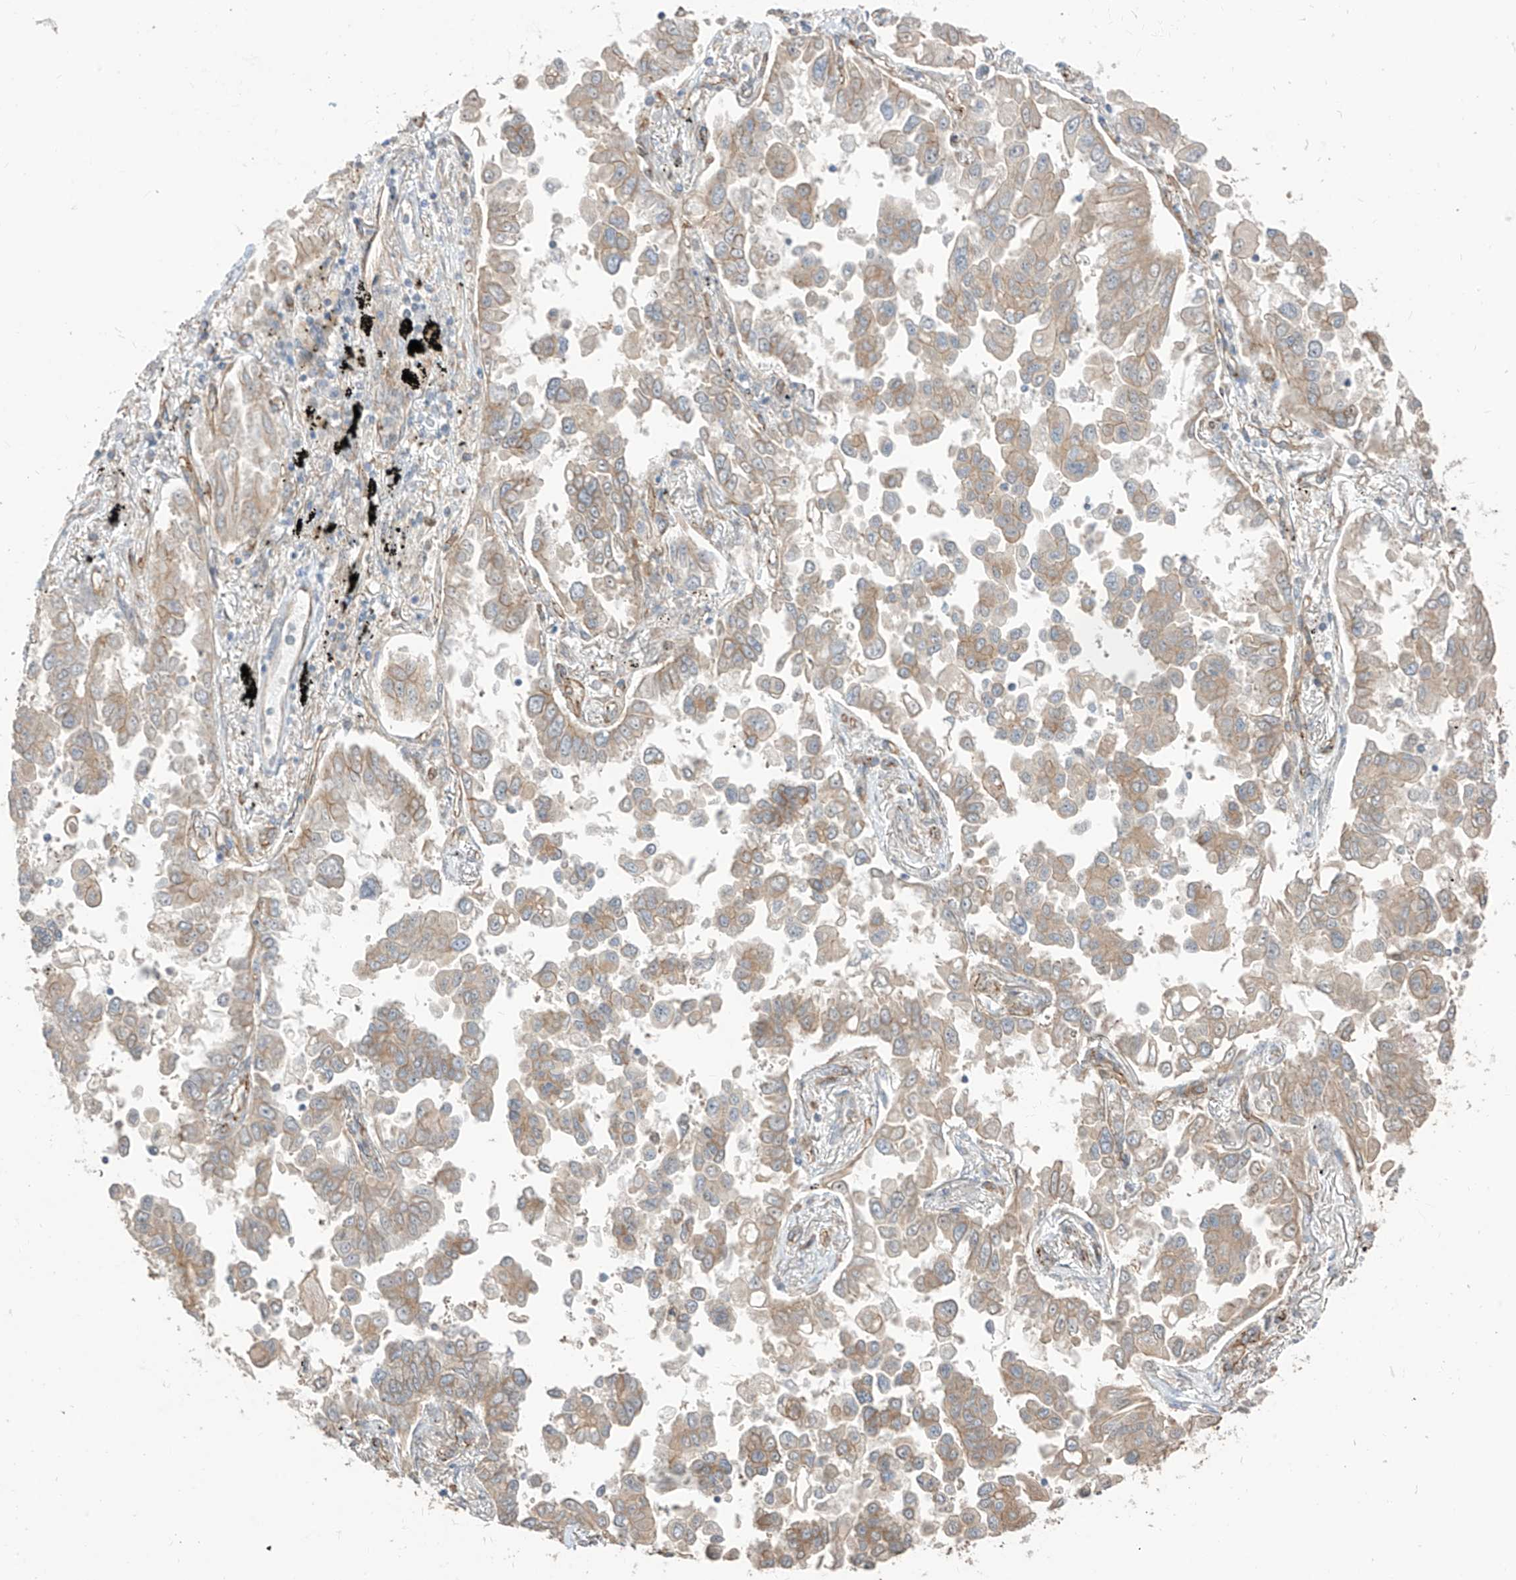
{"staining": {"intensity": "moderate", "quantity": "<25%", "location": "cytoplasmic/membranous"}, "tissue": "lung cancer", "cell_type": "Tumor cells", "image_type": "cancer", "snomed": [{"axis": "morphology", "description": "Adenocarcinoma, NOS"}, {"axis": "topography", "description": "Lung"}], "caption": "Protein positivity by immunohistochemistry (IHC) shows moderate cytoplasmic/membranous expression in approximately <25% of tumor cells in lung cancer (adenocarcinoma).", "gene": "EPHX4", "patient": {"sex": "female", "age": 67}}